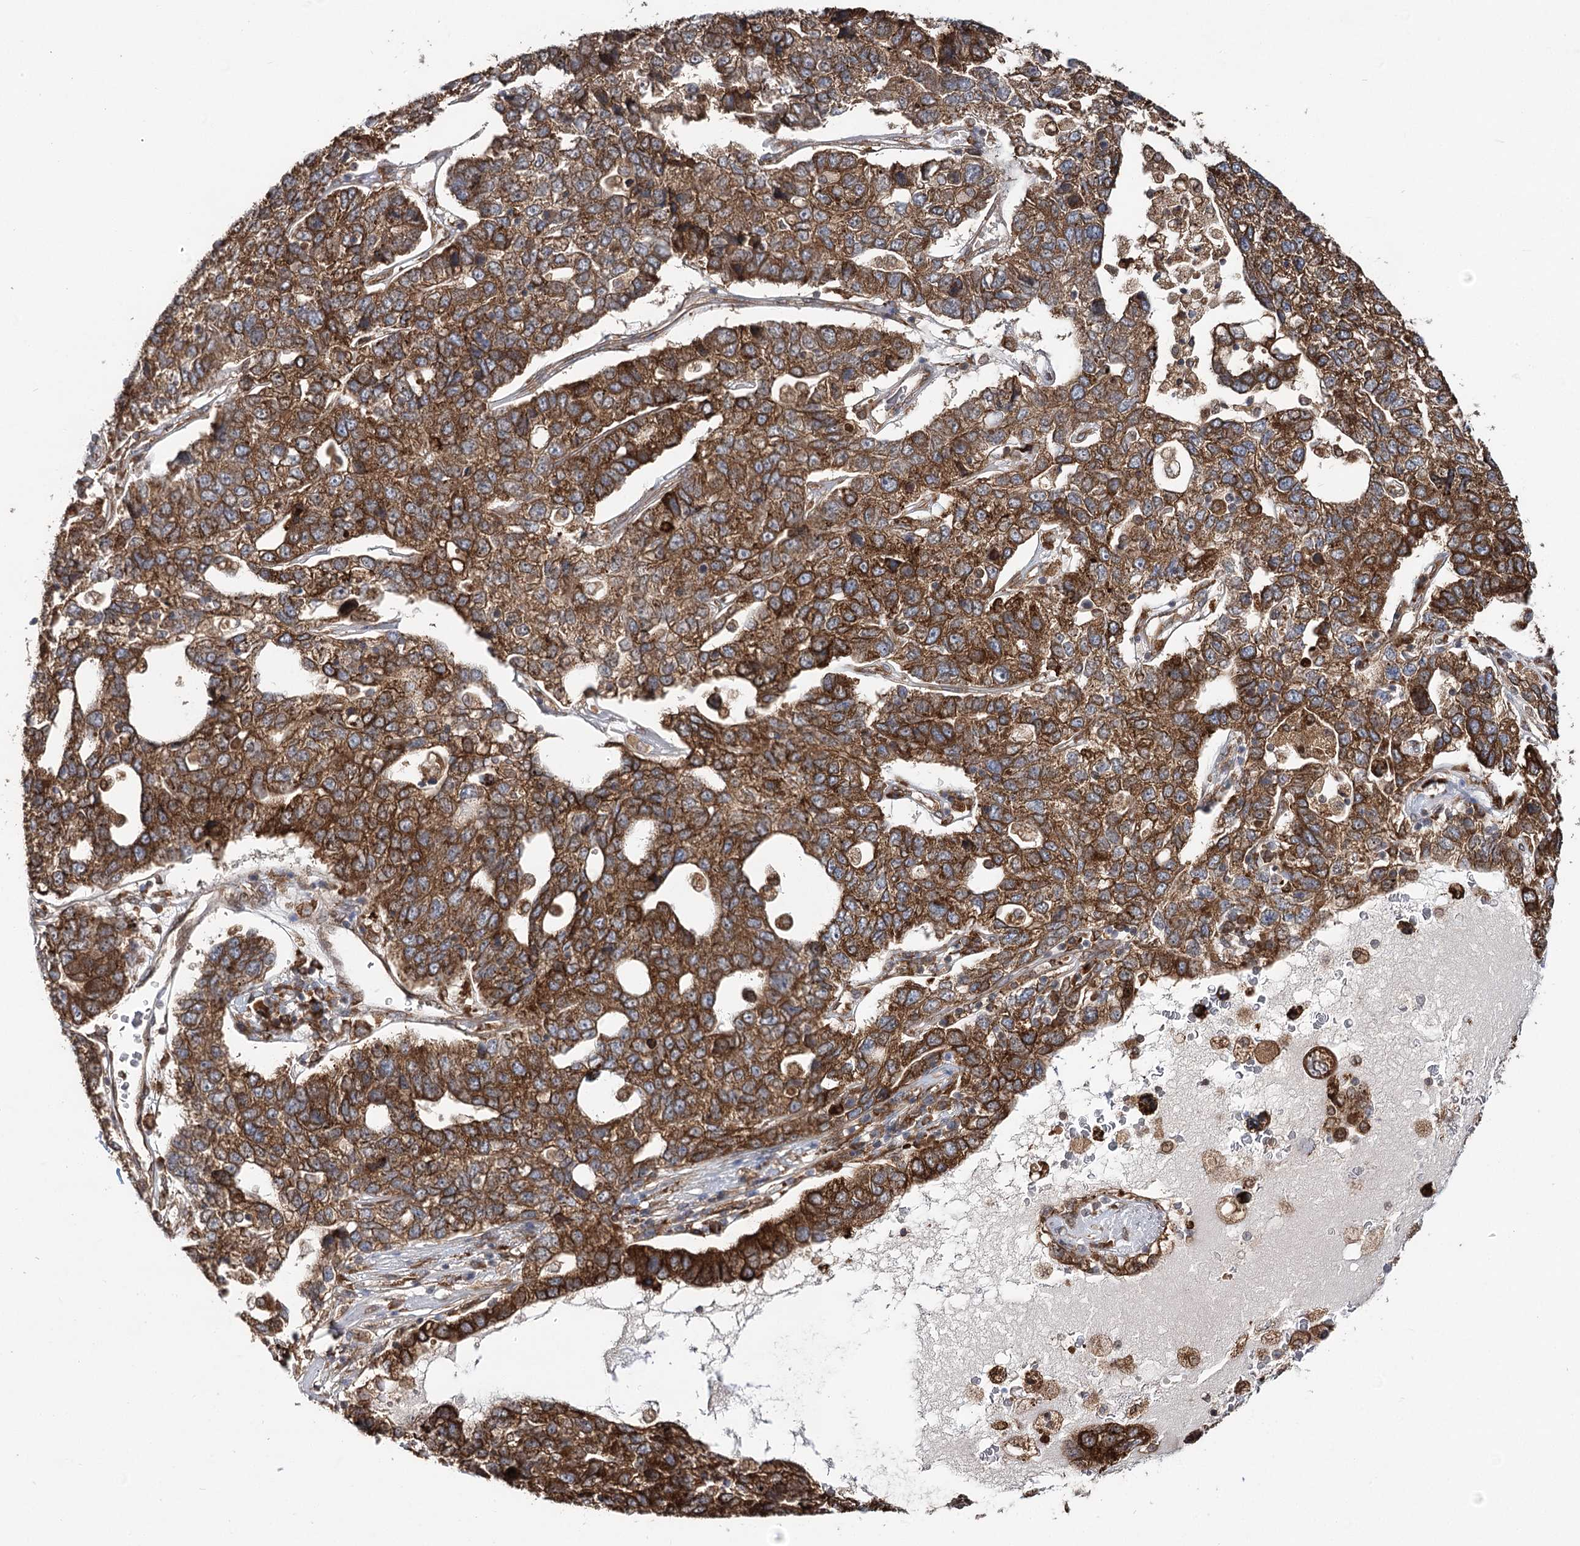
{"staining": {"intensity": "strong", "quantity": ">75%", "location": "cytoplasmic/membranous"}, "tissue": "pancreatic cancer", "cell_type": "Tumor cells", "image_type": "cancer", "snomed": [{"axis": "morphology", "description": "Adenocarcinoma, NOS"}, {"axis": "topography", "description": "Pancreas"}], "caption": "A brown stain highlights strong cytoplasmic/membranous positivity of a protein in human pancreatic cancer tumor cells.", "gene": "DNAJB14", "patient": {"sex": "female", "age": 61}}